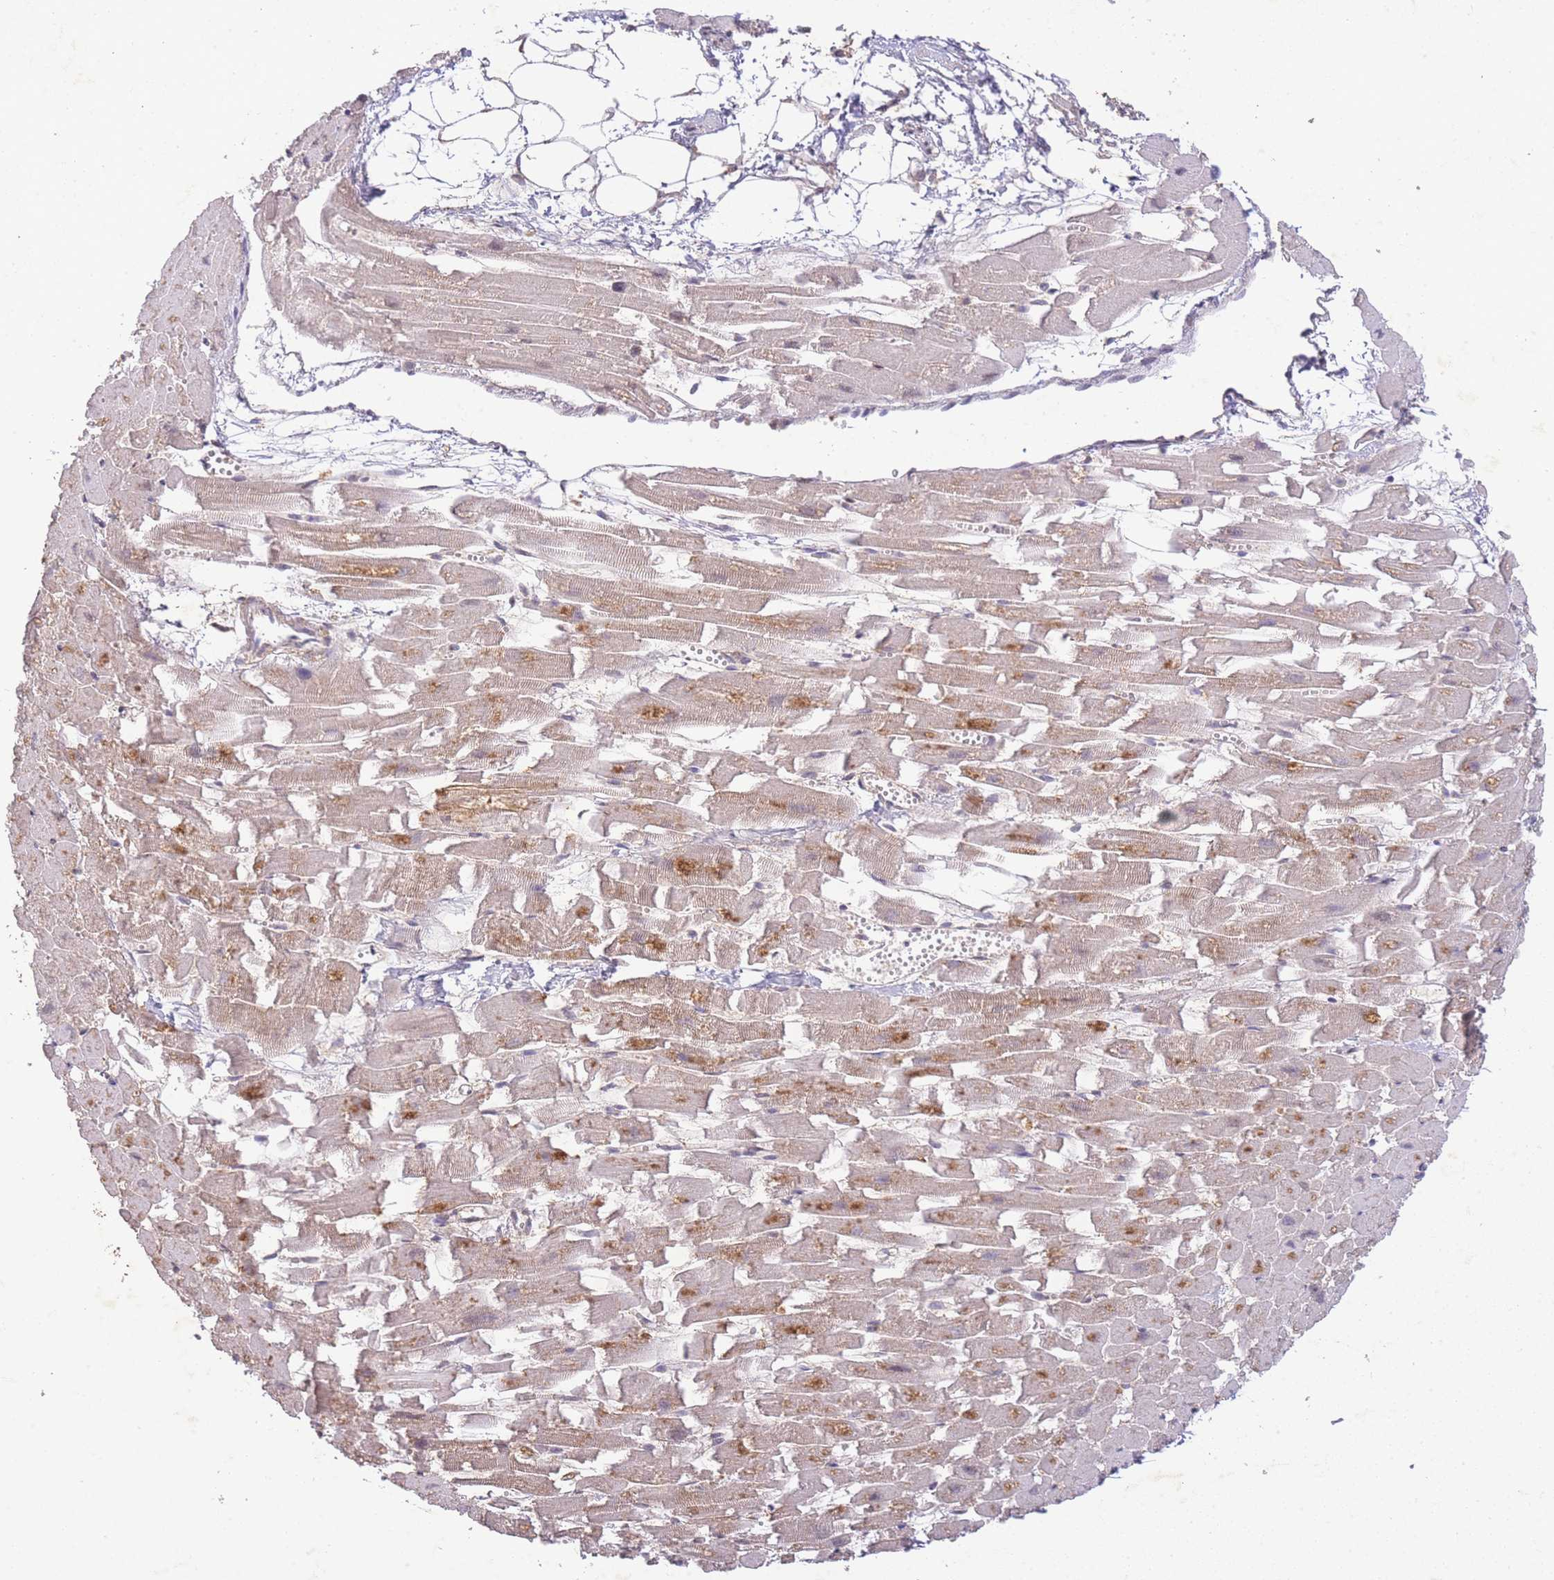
{"staining": {"intensity": "weak", "quantity": "25%-75%", "location": "cytoplasmic/membranous"}, "tissue": "heart muscle", "cell_type": "Cardiomyocytes", "image_type": "normal", "snomed": [{"axis": "morphology", "description": "Normal tissue, NOS"}, {"axis": "topography", "description": "Heart"}], "caption": "Weak cytoplasmic/membranous expression is appreciated in approximately 25%-75% of cardiomyocytes in benign heart muscle. (DAB (3,3'-diaminobenzidine) IHC with brightfield microscopy, high magnification).", "gene": "RNF144B", "patient": {"sex": "female", "age": 64}}